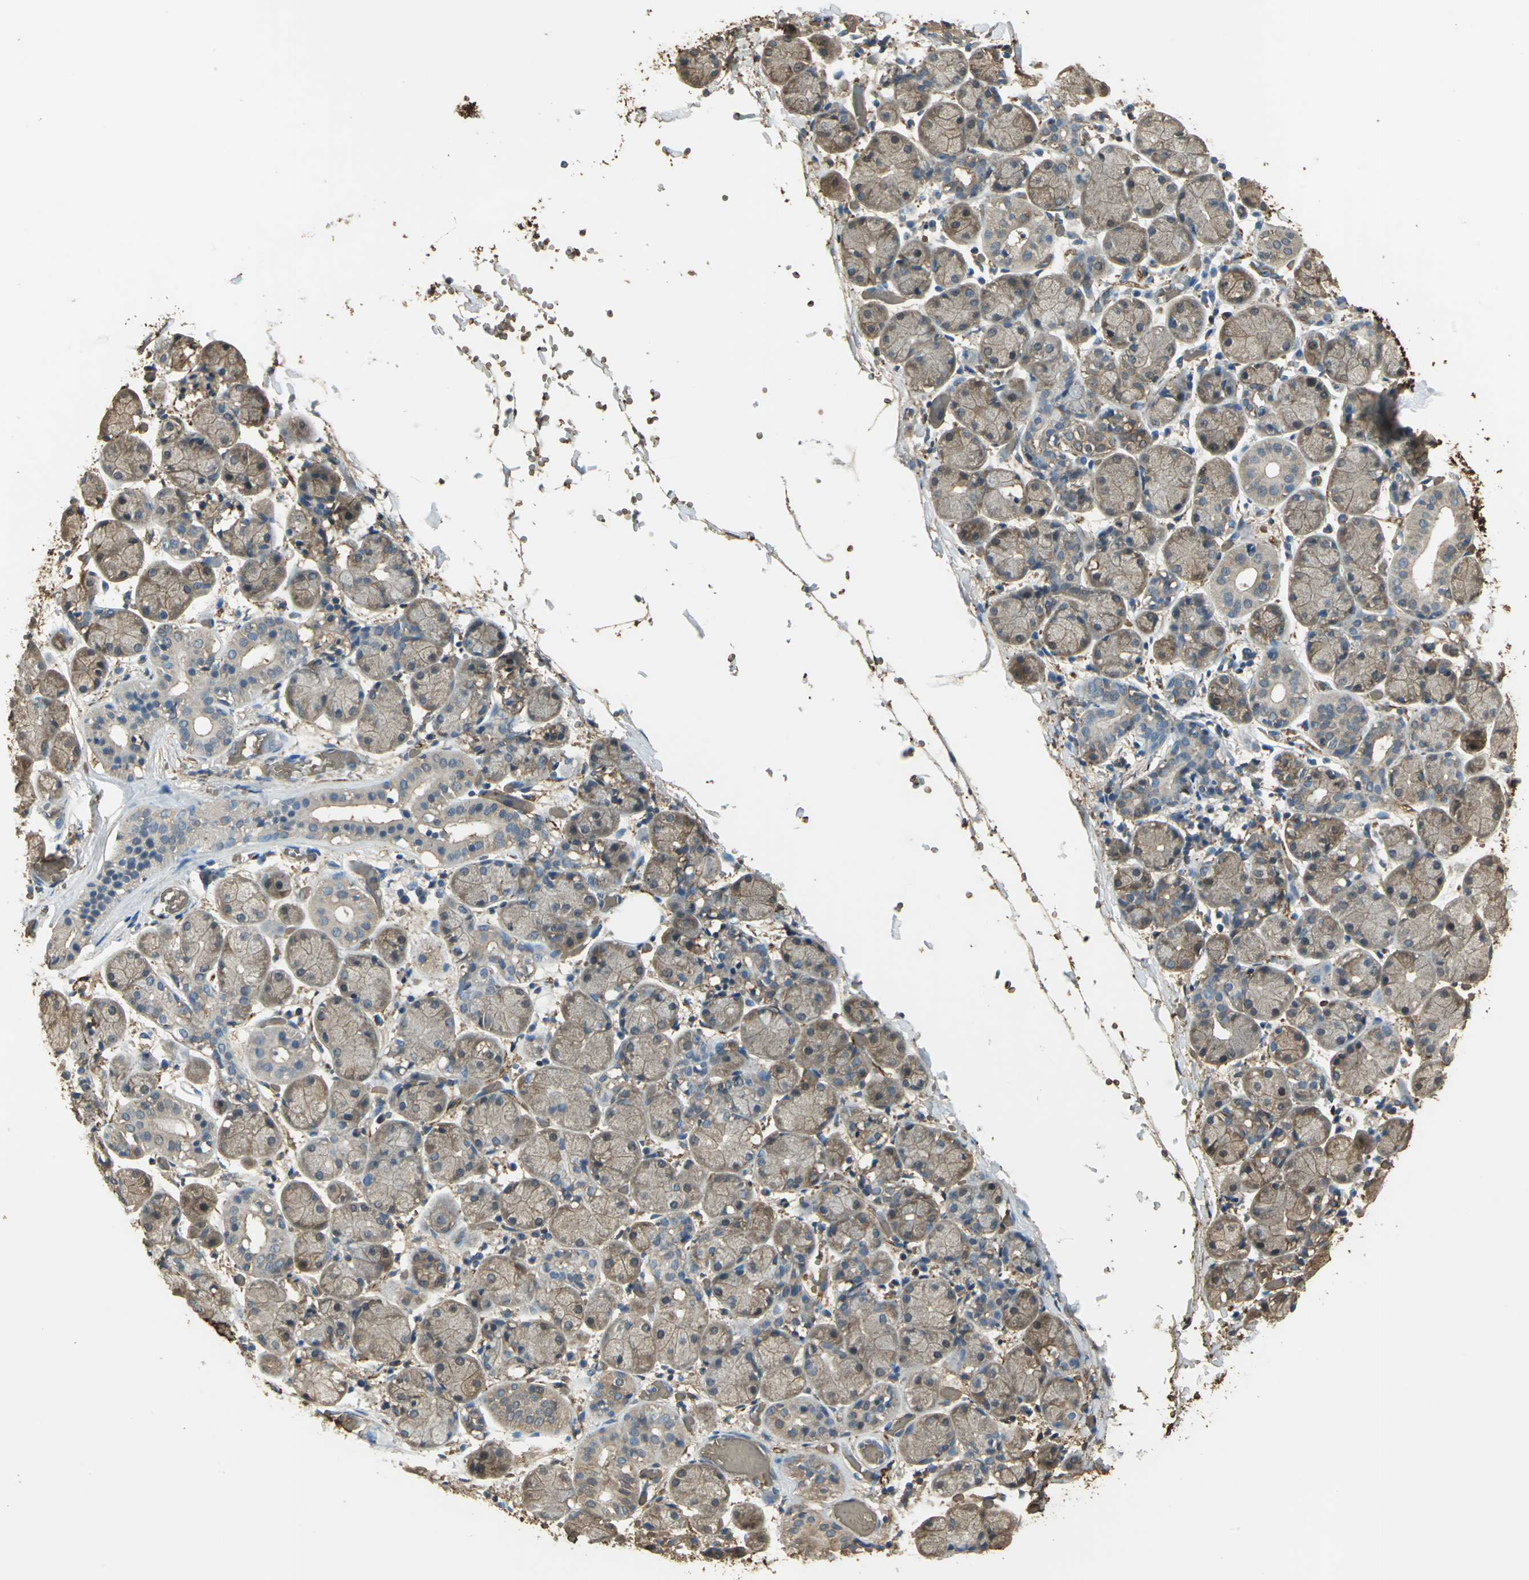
{"staining": {"intensity": "moderate", "quantity": "25%-75%", "location": "cytoplasmic/membranous,nuclear"}, "tissue": "salivary gland", "cell_type": "Glandular cells", "image_type": "normal", "snomed": [{"axis": "morphology", "description": "Normal tissue, NOS"}, {"axis": "topography", "description": "Salivary gland"}], "caption": "A brown stain labels moderate cytoplasmic/membranous,nuclear staining of a protein in glandular cells of normal human salivary gland.", "gene": "DDAH1", "patient": {"sex": "female", "age": 24}}